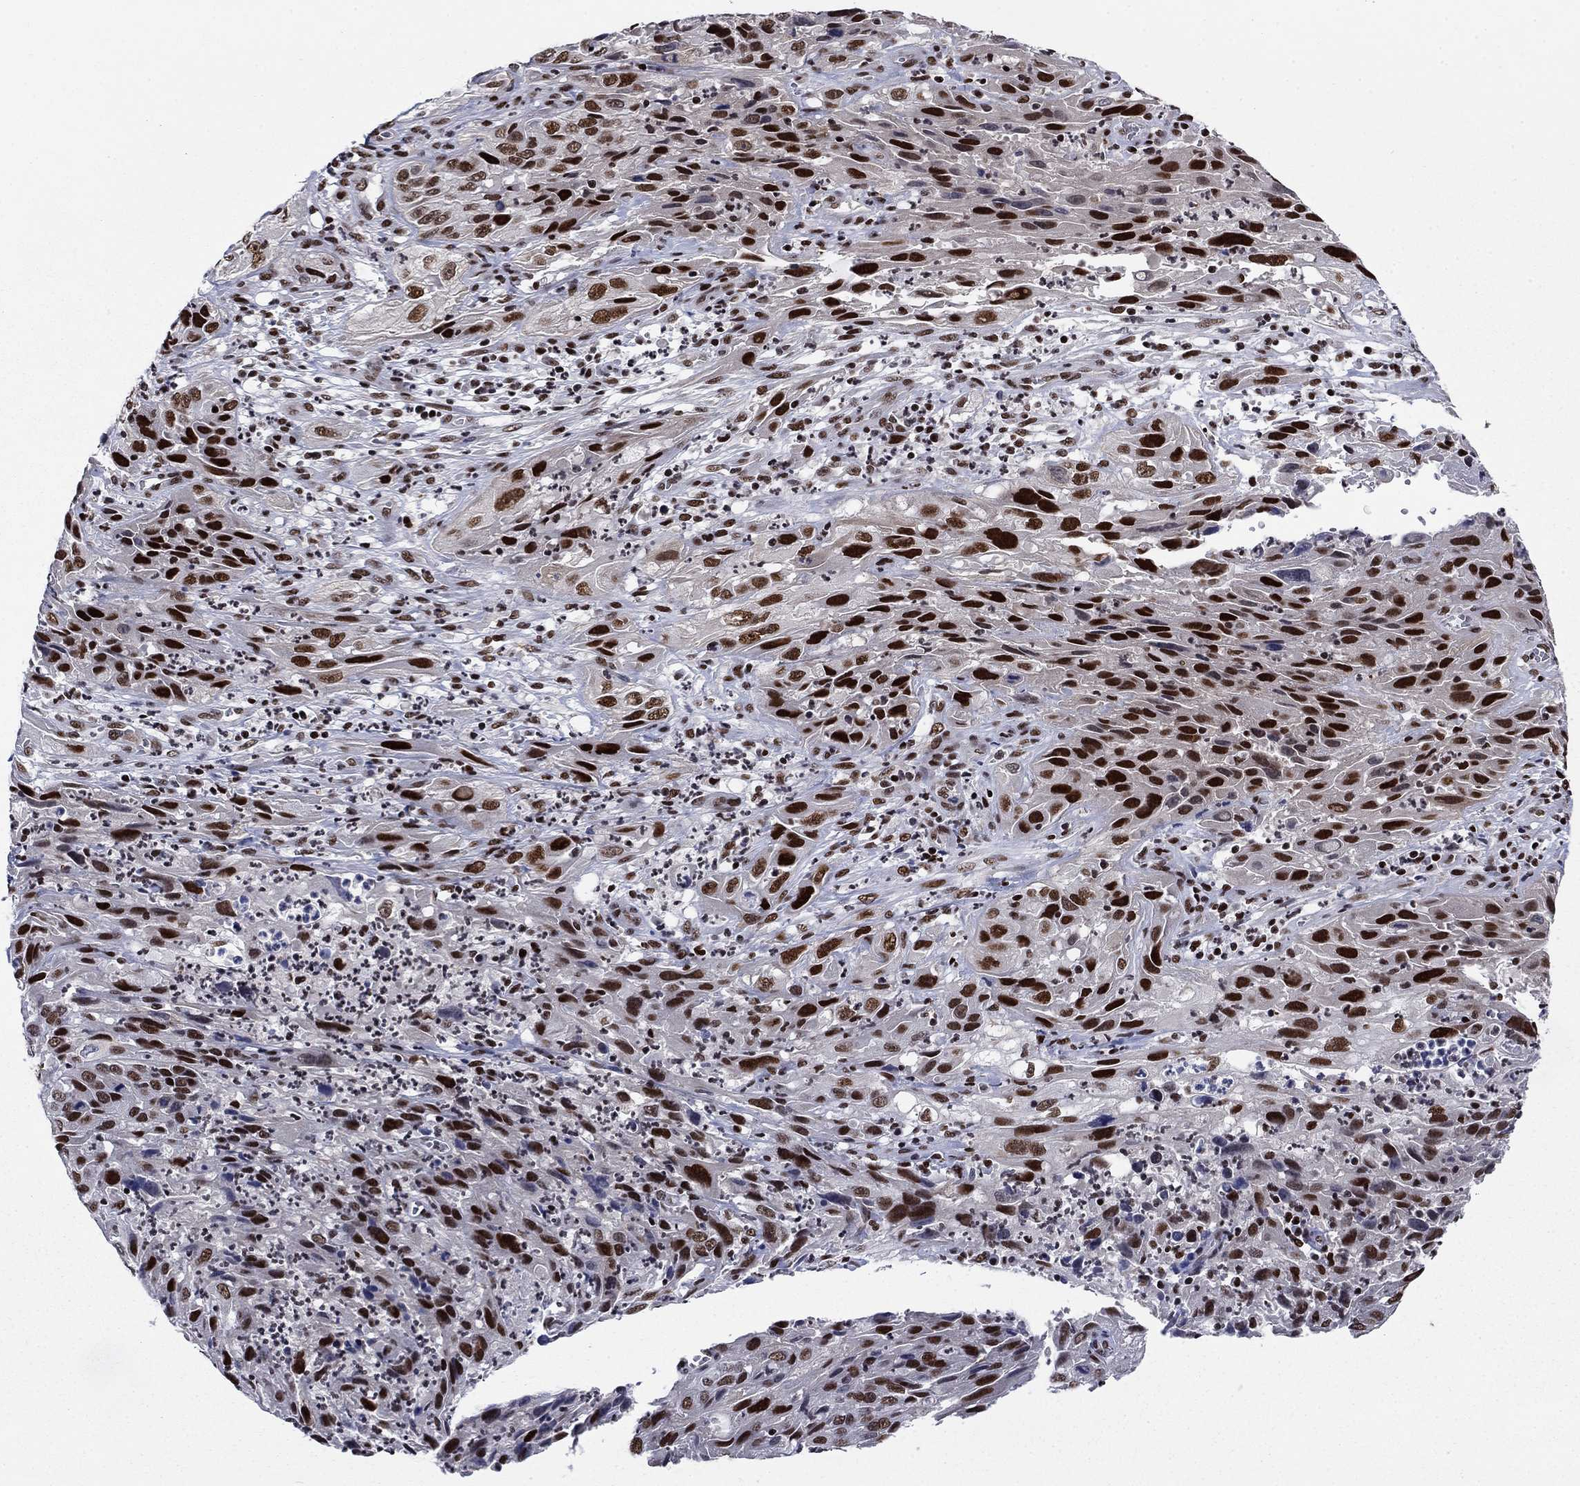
{"staining": {"intensity": "strong", "quantity": ">75%", "location": "nuclear"}, "tissue": "cervical cancer", "cell_type": "Tumor cells", "image_type": "cancer", "snomed": [{"axis": "morphology", "description": "Squamous cell carcinoma, NOS"}, {"axis": "topography", "description": "Cervix"}], "caption": "High-magnification brightfield microscopy of cervical squamous cell carcinoma stained with DAB (3,3'-diaminobenzidine) (brown) and counterstained with hematoxylin (blue). tumor cells exhibit strong nuclear expression is present in about>75% of cells.", "gene": "RPRD1B", "patient": {"sex": "female", "age": 32}}